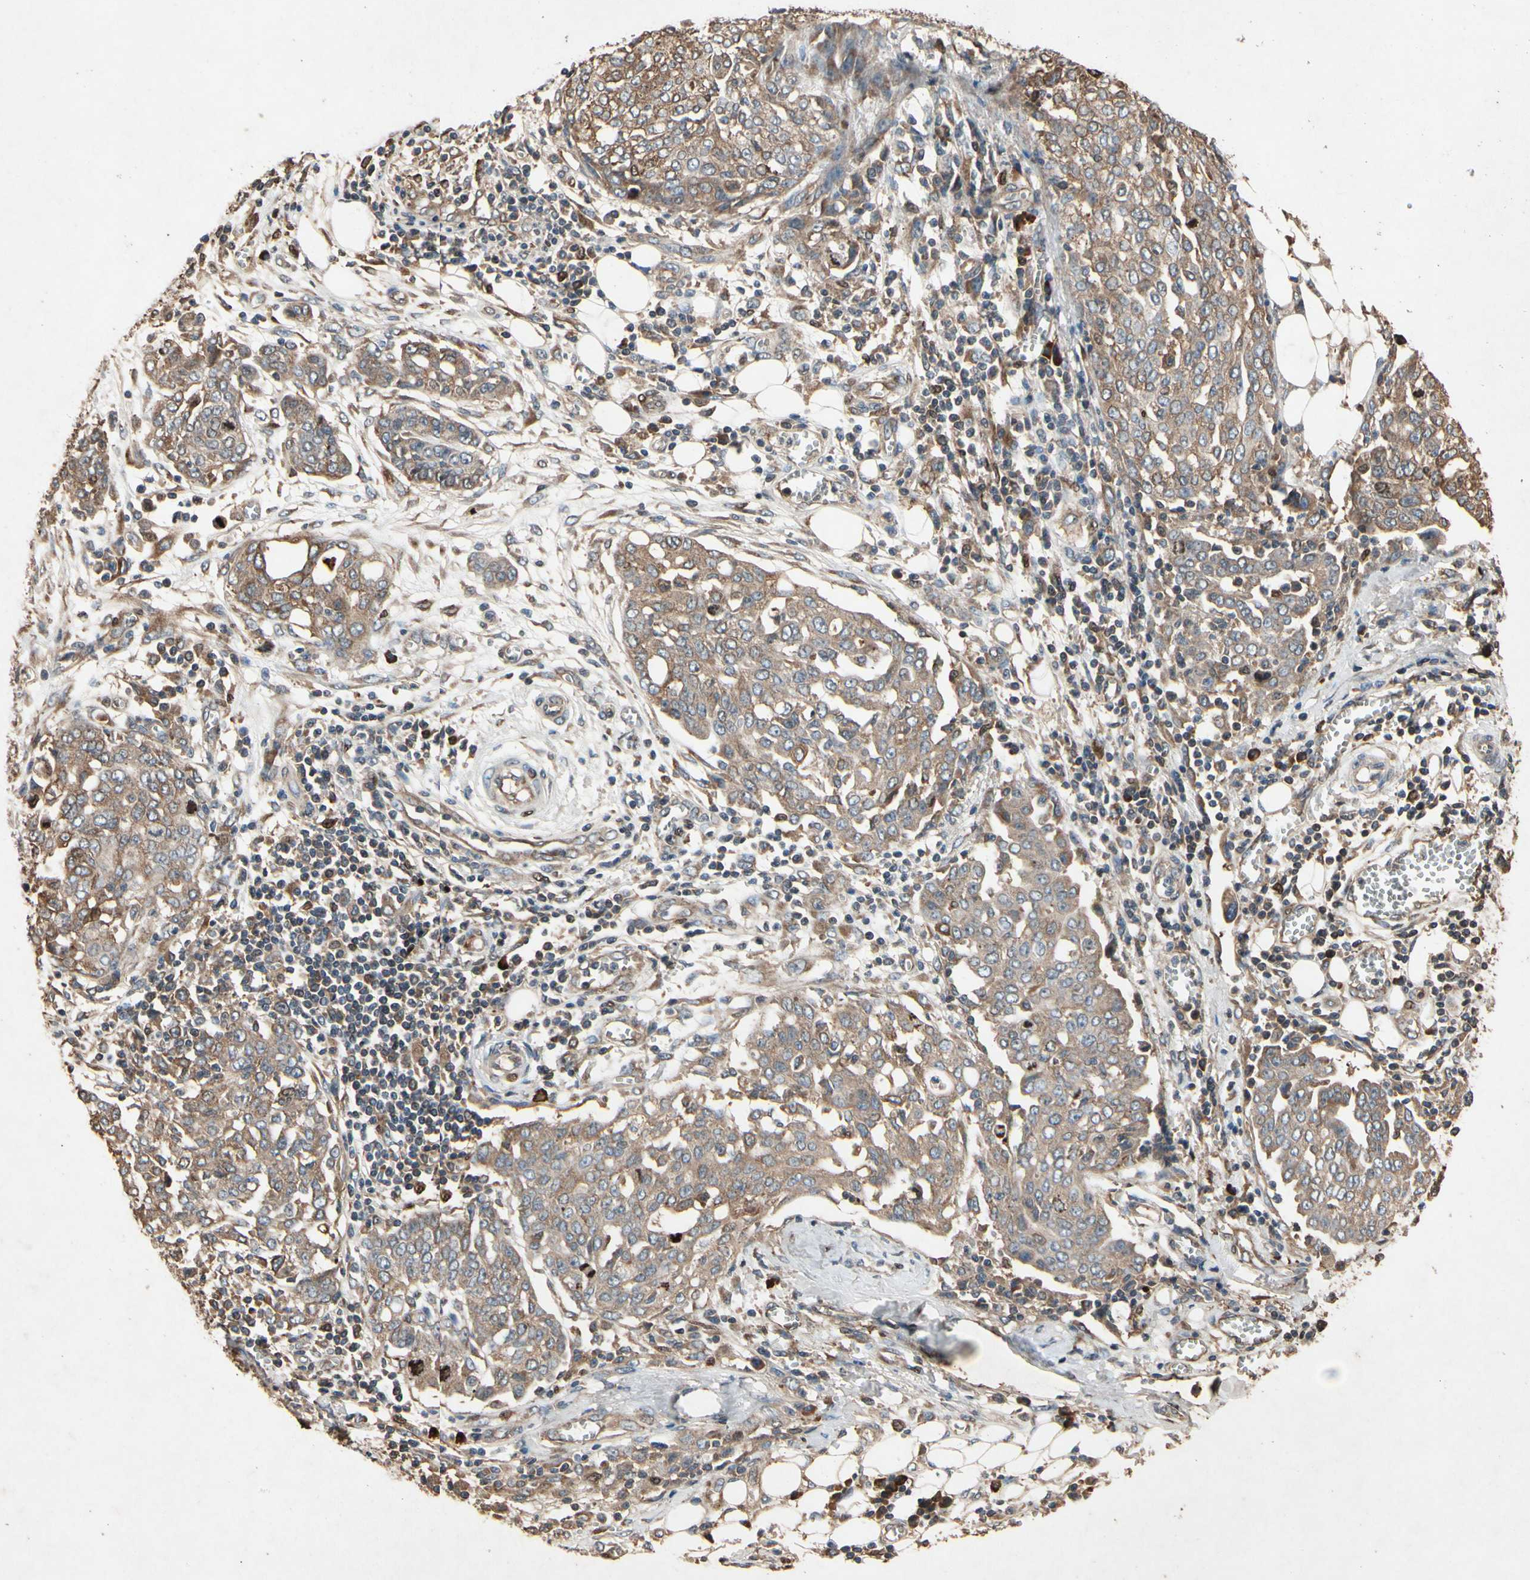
{"staining": {"intensity": "moderate", "quantity": ">75%", "location": "cytoplasmic/membranous"}, "tissue": "ovarian cancer", "cell_type": "Tumor cells", "image_type": "cancer", "snomed": [{"axis": "morphology", "description": "Cystadenocarcinoma, serous, NOS"}, {"axis": "topography", "description": "Soft tissue"}, {"axis": "topography", "description": "Ovary"}], "caption": "Ovarian cancer (serous cystadenocarcinoma) stained for a protein (brown) reveals moderate cytoplasmic/membranous positive staining in approximately >75% of tumor cells.", "gene": "PRDX4", "patient": {"sex": "female", "age": 57}}